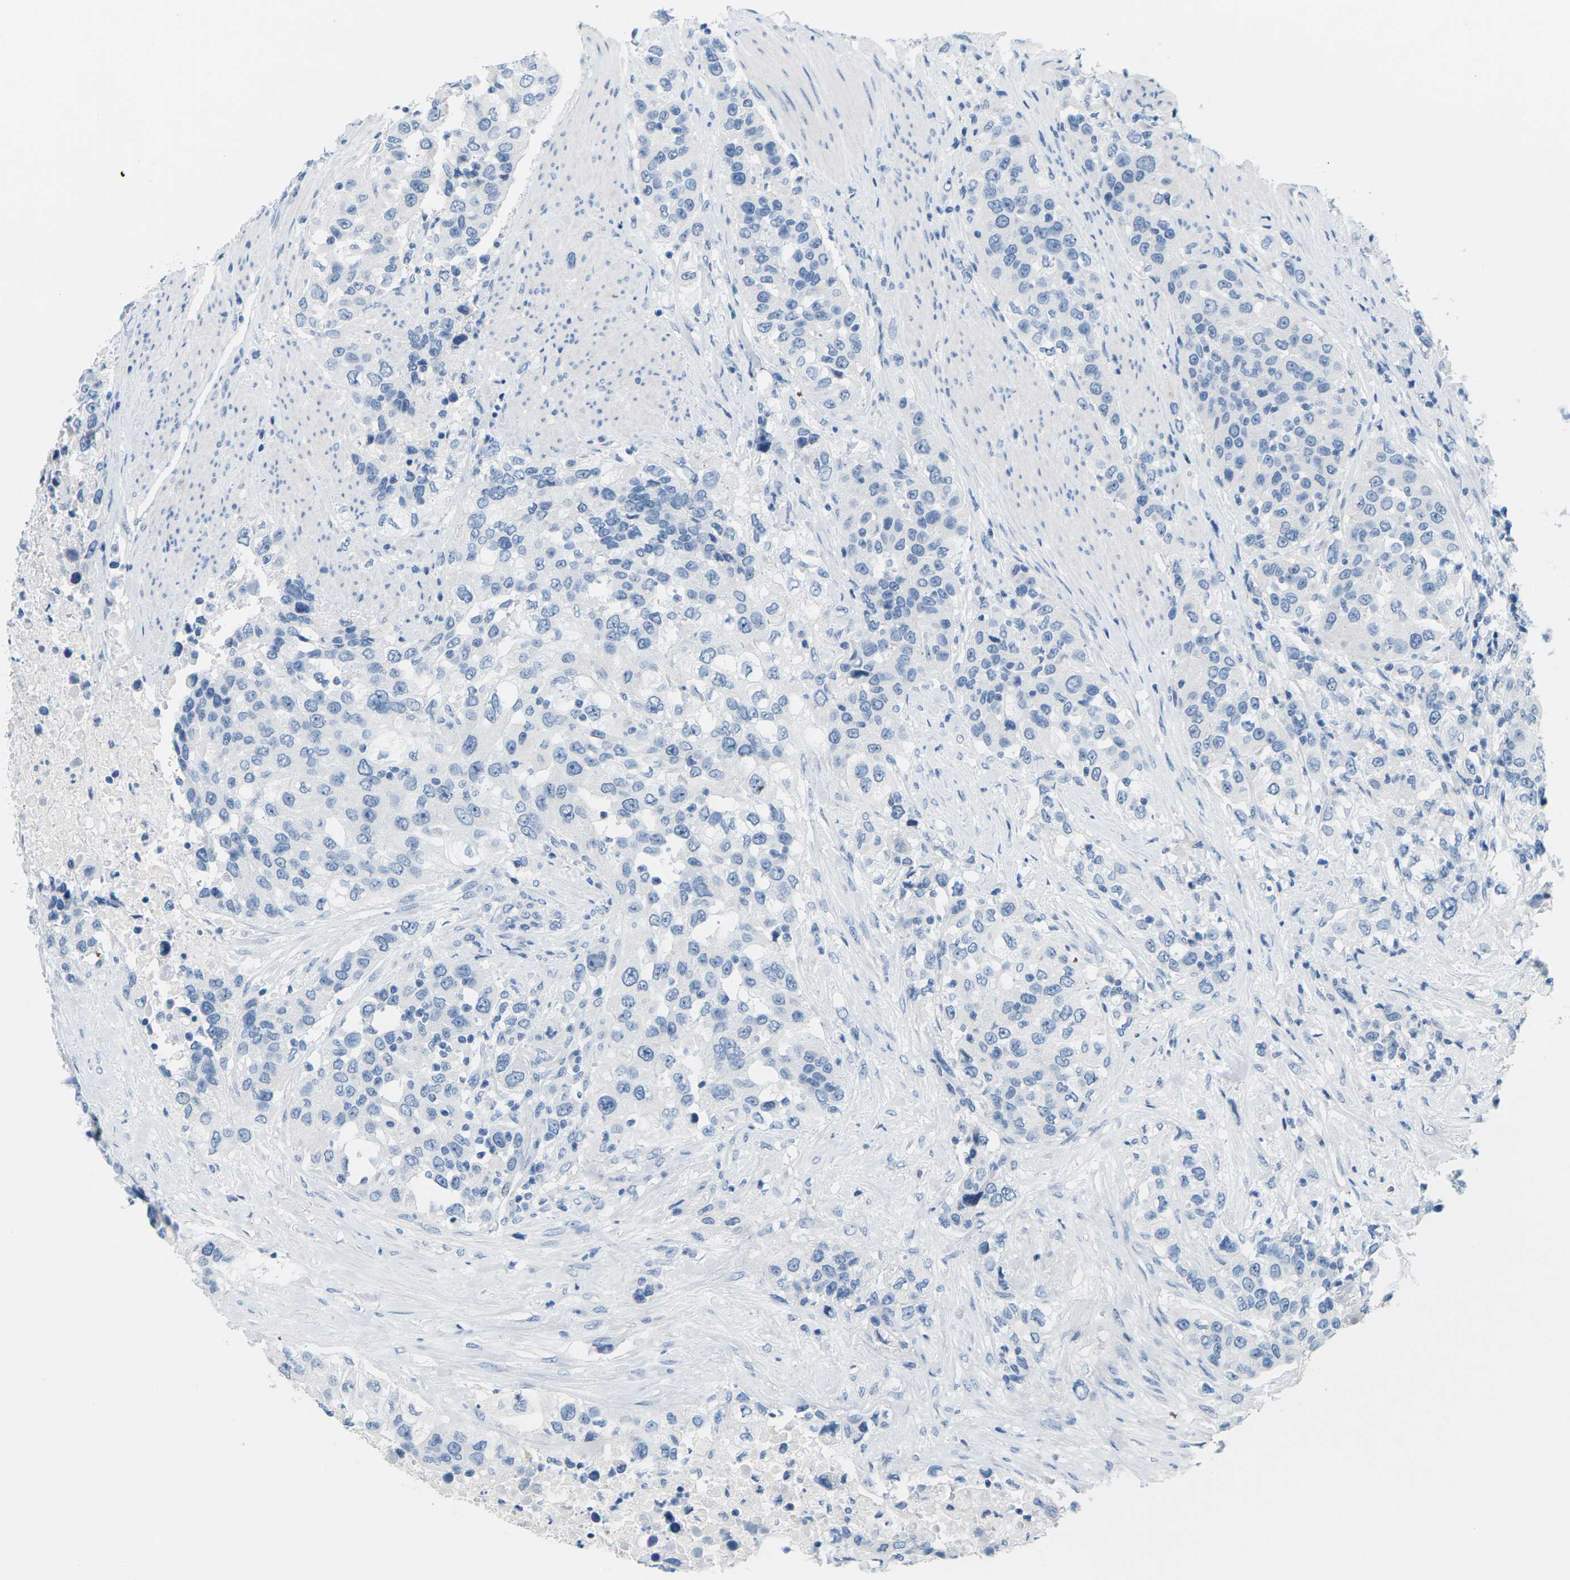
{"staining": {"intensity": "negative", "quantity": "none", "location": "none"}, "tissue": "urothelial cancer", "cell_type": "Tumor cells", "image_type": "cancer", "snomed": [{"axis": "morphology", "description": "Urothelial carcinoma, High grade"}, {"axis": "topography", "description": "Urinary bladder"}], "caption": "Immunohistochemistry of high-grade urothelial carcinoma displays no expression in tumor cells.", "gene": "SLC12A1", "patient": {"sex": "female", "age": 80}}